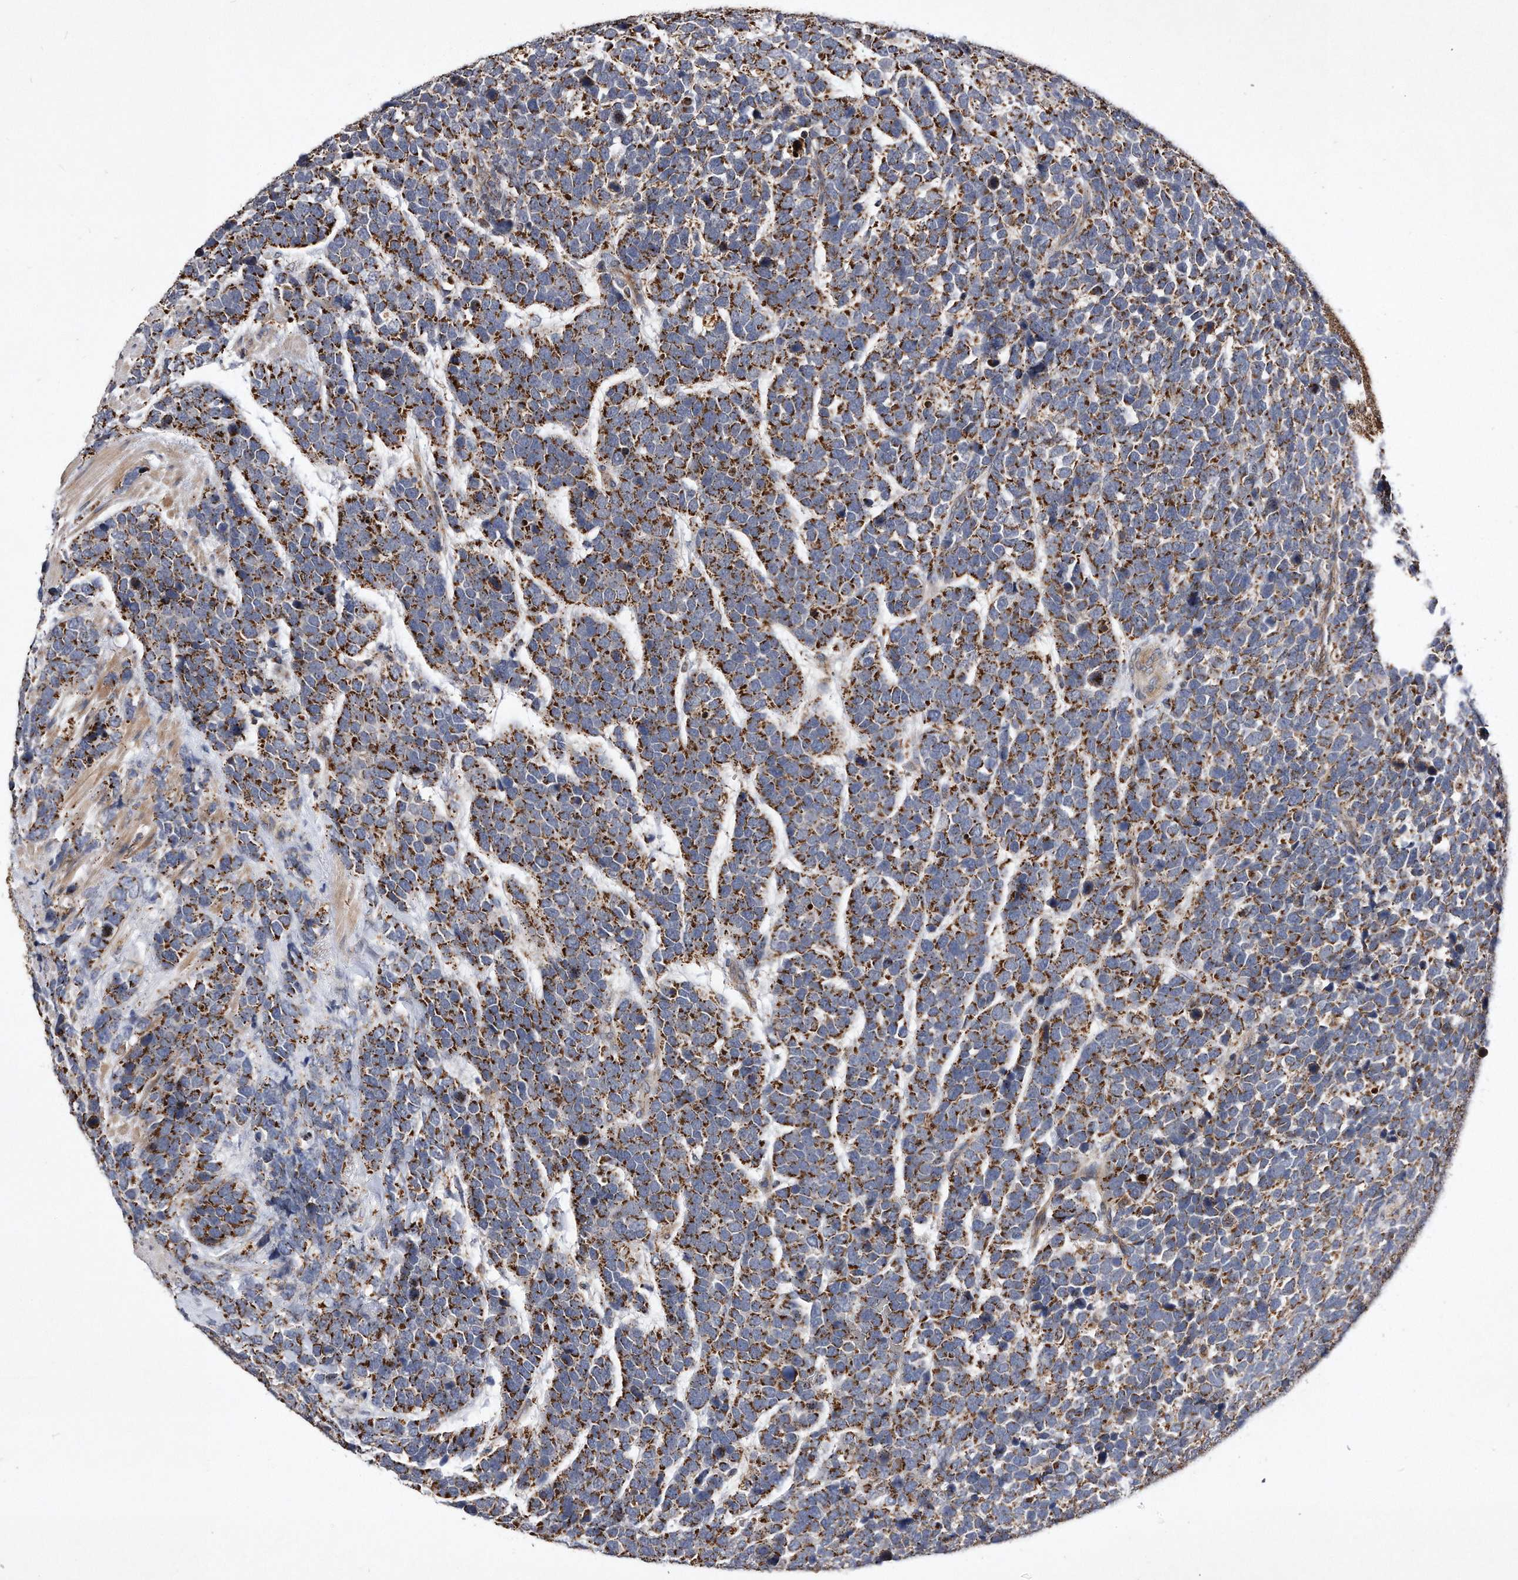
{"staining": {"intensity": "strong", "quantity": ">75%", "location": "cytoplasmic/membranous"}, "tissue": "urothelial cancer", "cell_type": "Tumor cells", "image_type": "cancer", "snomed": [{"axis": "morphology", "description": "Urothelial carcinoma, High grade"}, {"axis": "topography", "description": "Urinary bladder"}], "caption": "Strong cytoplasmic/membranous expression is identified in about >75% of tumor cells in urothelial cancer.", "gene": "PPP5C", "patient": {"sex": "female", "age": 82}}